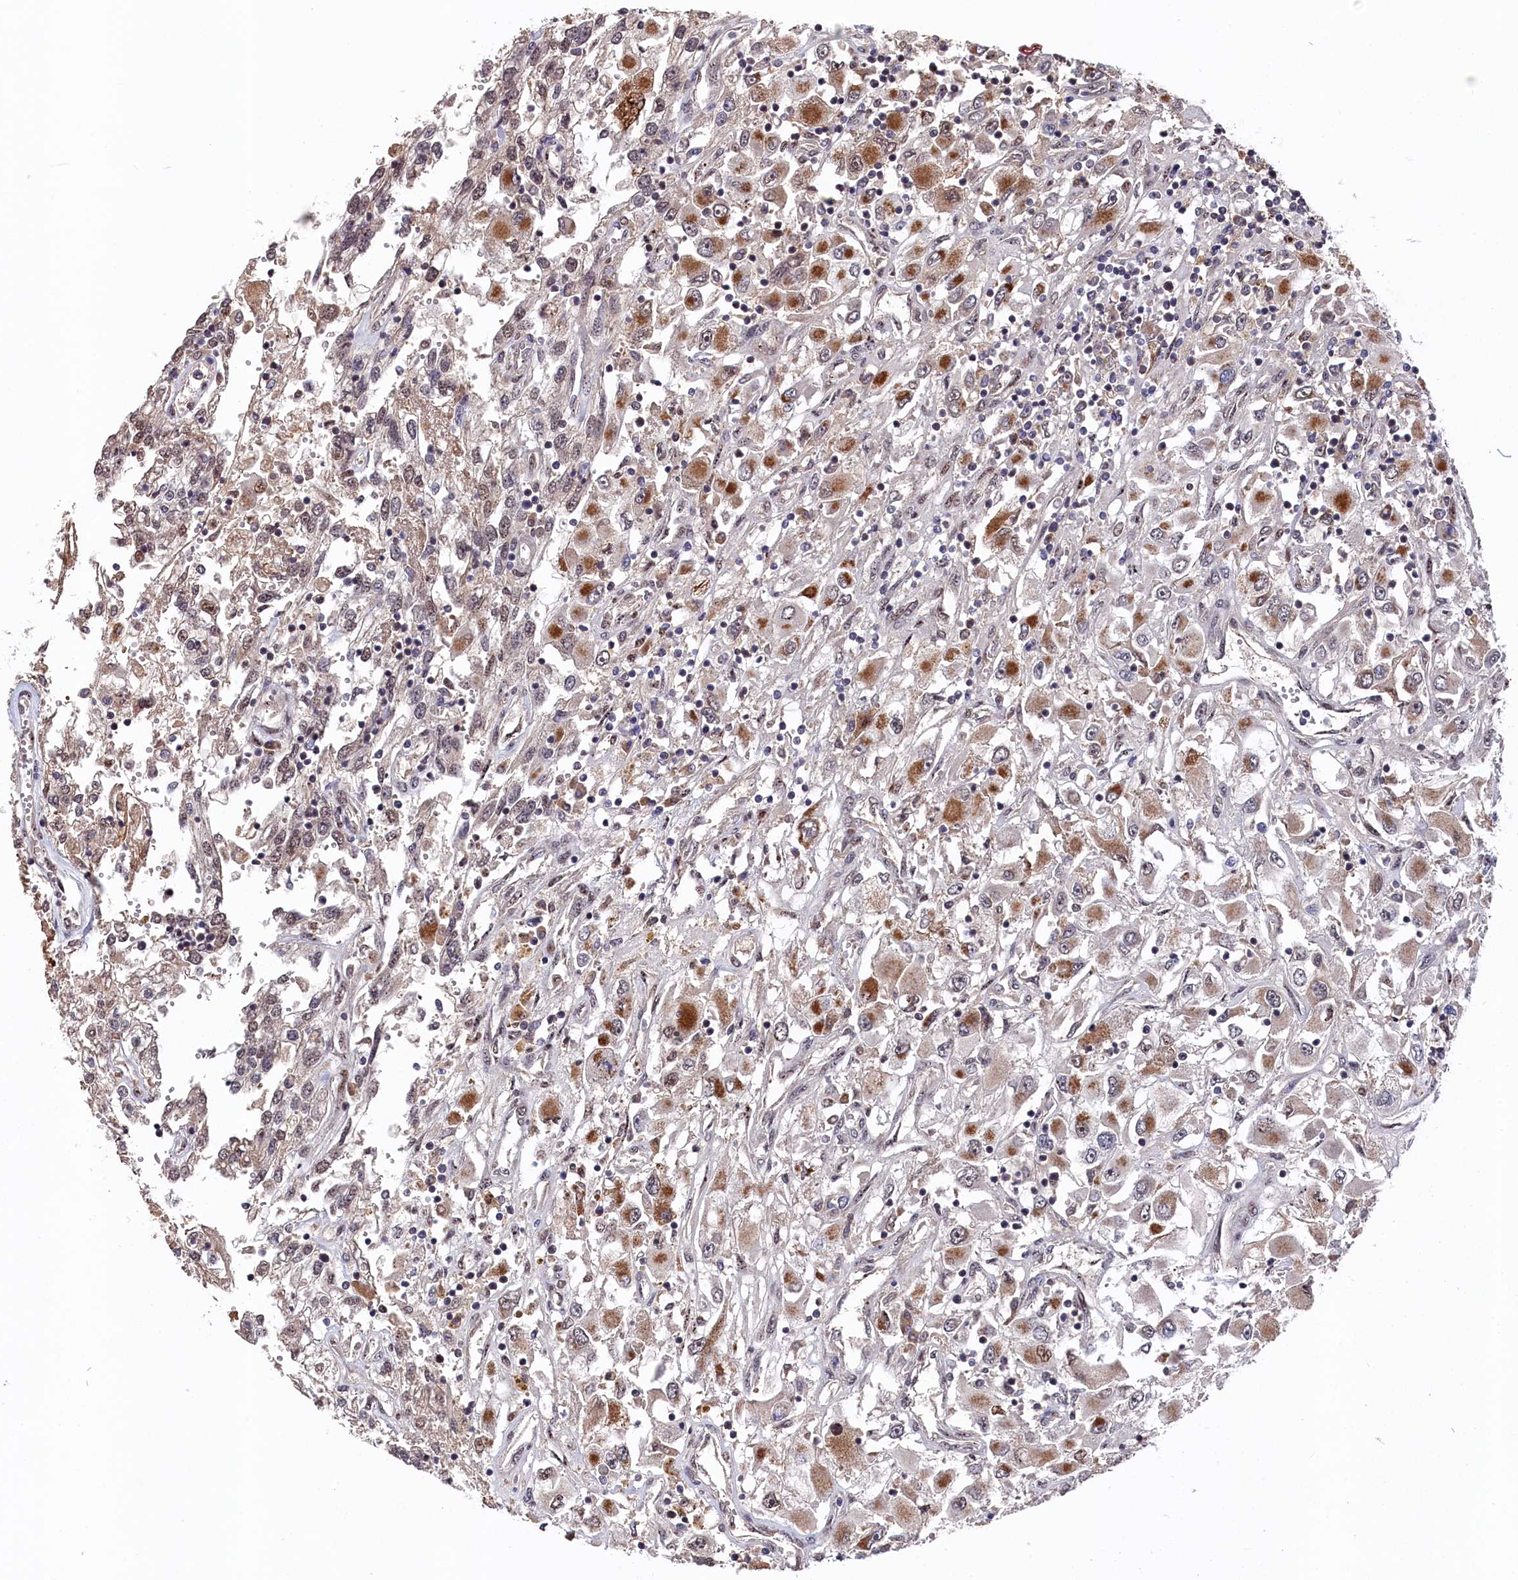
{"staining": {"intensity": "strong", "quantity": "25%-75%", "location": "cytoplasmic/membranous"}, "tissue": "renal cancer", "cell_type": "Tumor cells", "image_type": "cancer", "snomed": [{"axis": "morphology", "description": "Adenocarcinoma, NOS"}, {"axis": "topography", "description": "Kidney"}], "caption": "Renal cancer (adenocarcinoma) was stained to show a protein in brown. There is high levels of strong cytoplasmic/membranous expression in approximately 25%-75% of tumor cells.", "gene": "CLPX", "patient": {"sex": "female", "age": 52}}